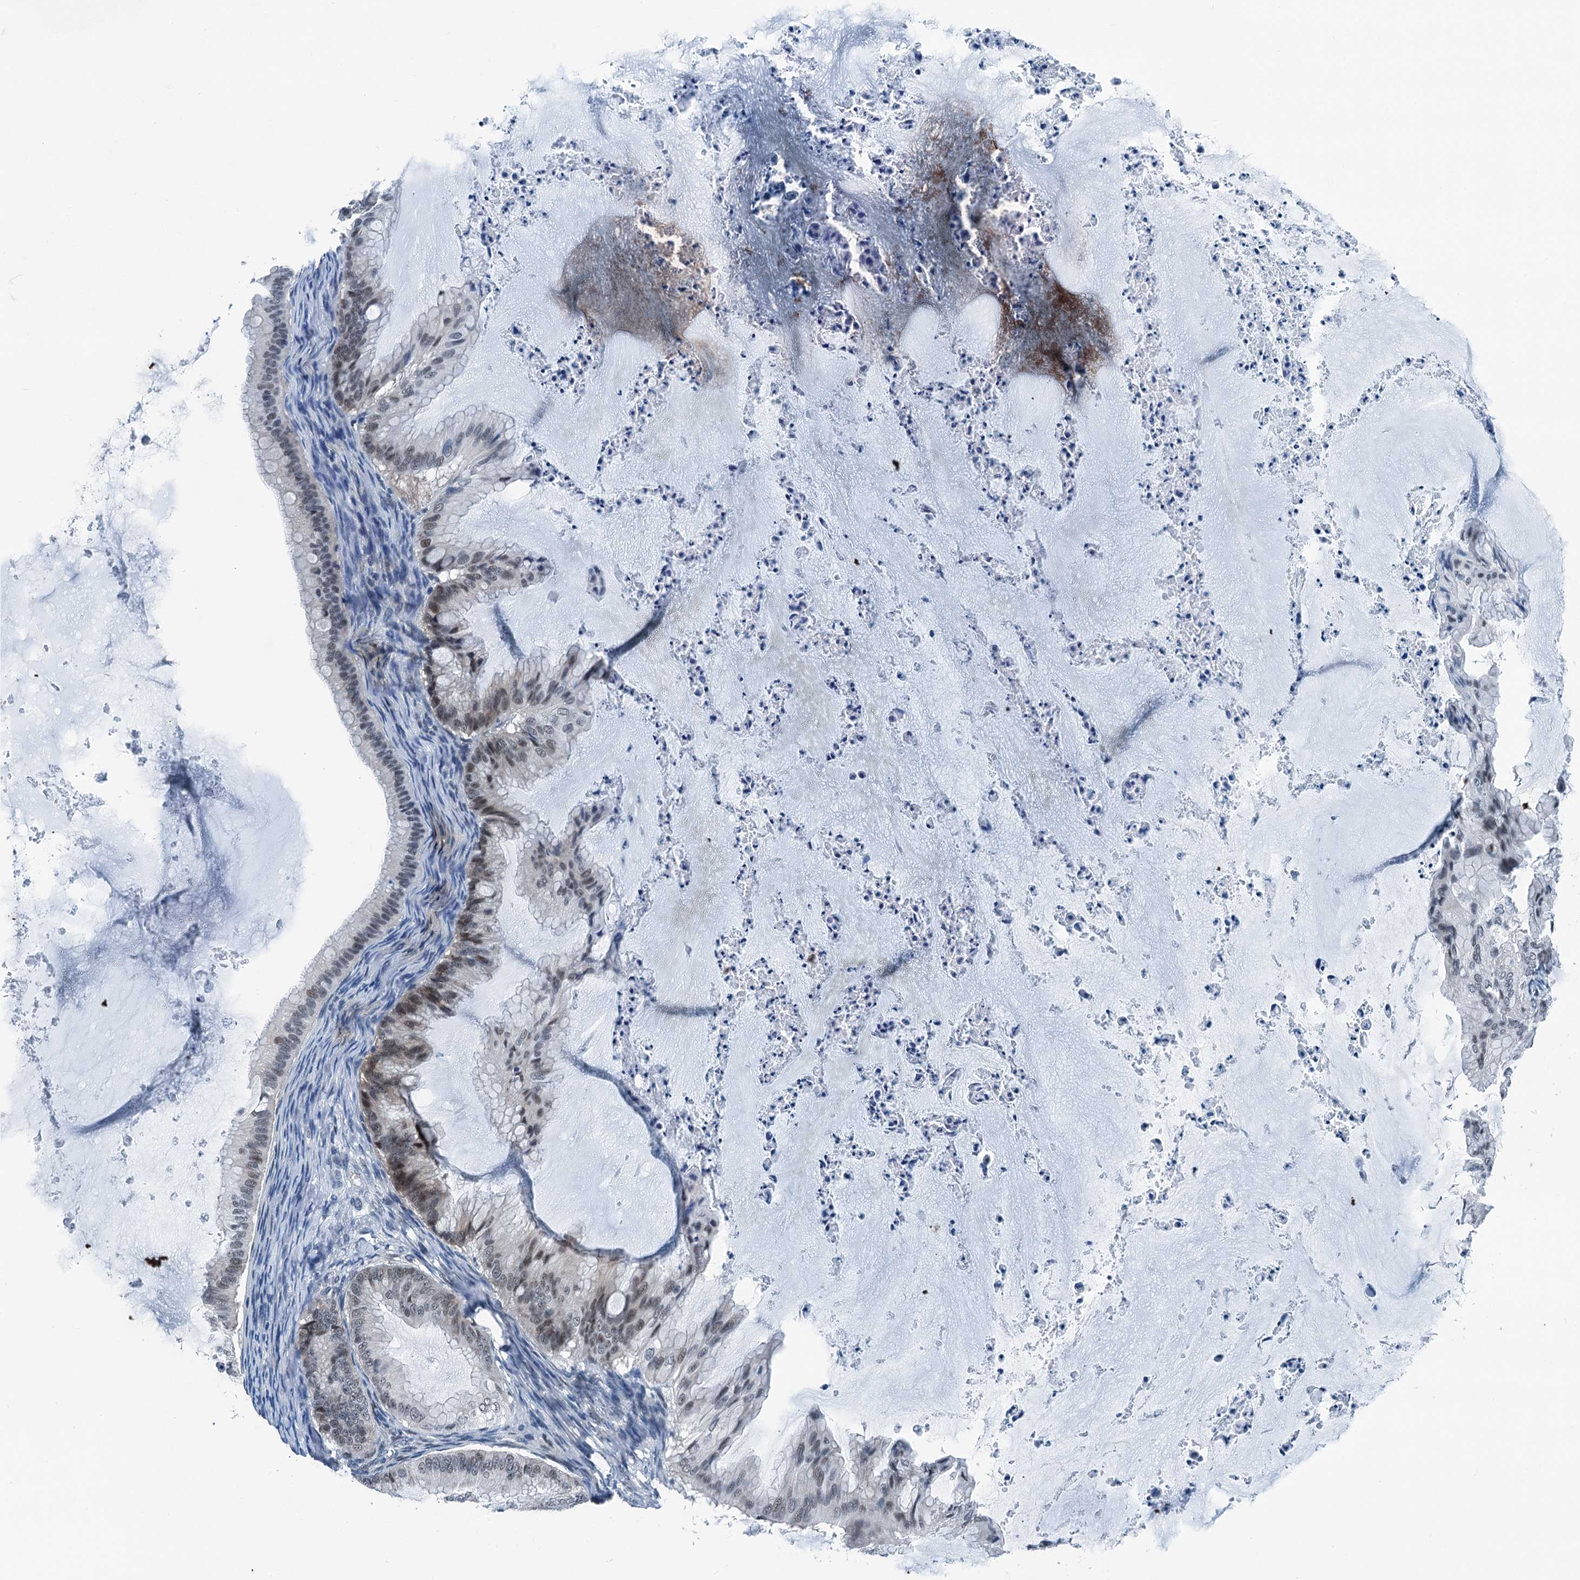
{"staining": {"intensity": "moderate", "quantity": "<25%", "location": "nuclear"}, "tissue": "ovarian cancer", "cell_type": "Tumor cells", "image_type": "cancer", "snomed": [{"axis": "morphology", "description": "Cystadenocarcinoma, mucinous, NOS"}, {"axis": "topography", "description": "Ovary"}], "caption": "This is an image of IHC staining of mucinous cystadenocarcinoma (ovarian), which shows moderate positivity in the nuclear of tumor cells.", "gene": "TRPT1", "patient": {"sex": "female", "age": 71}}